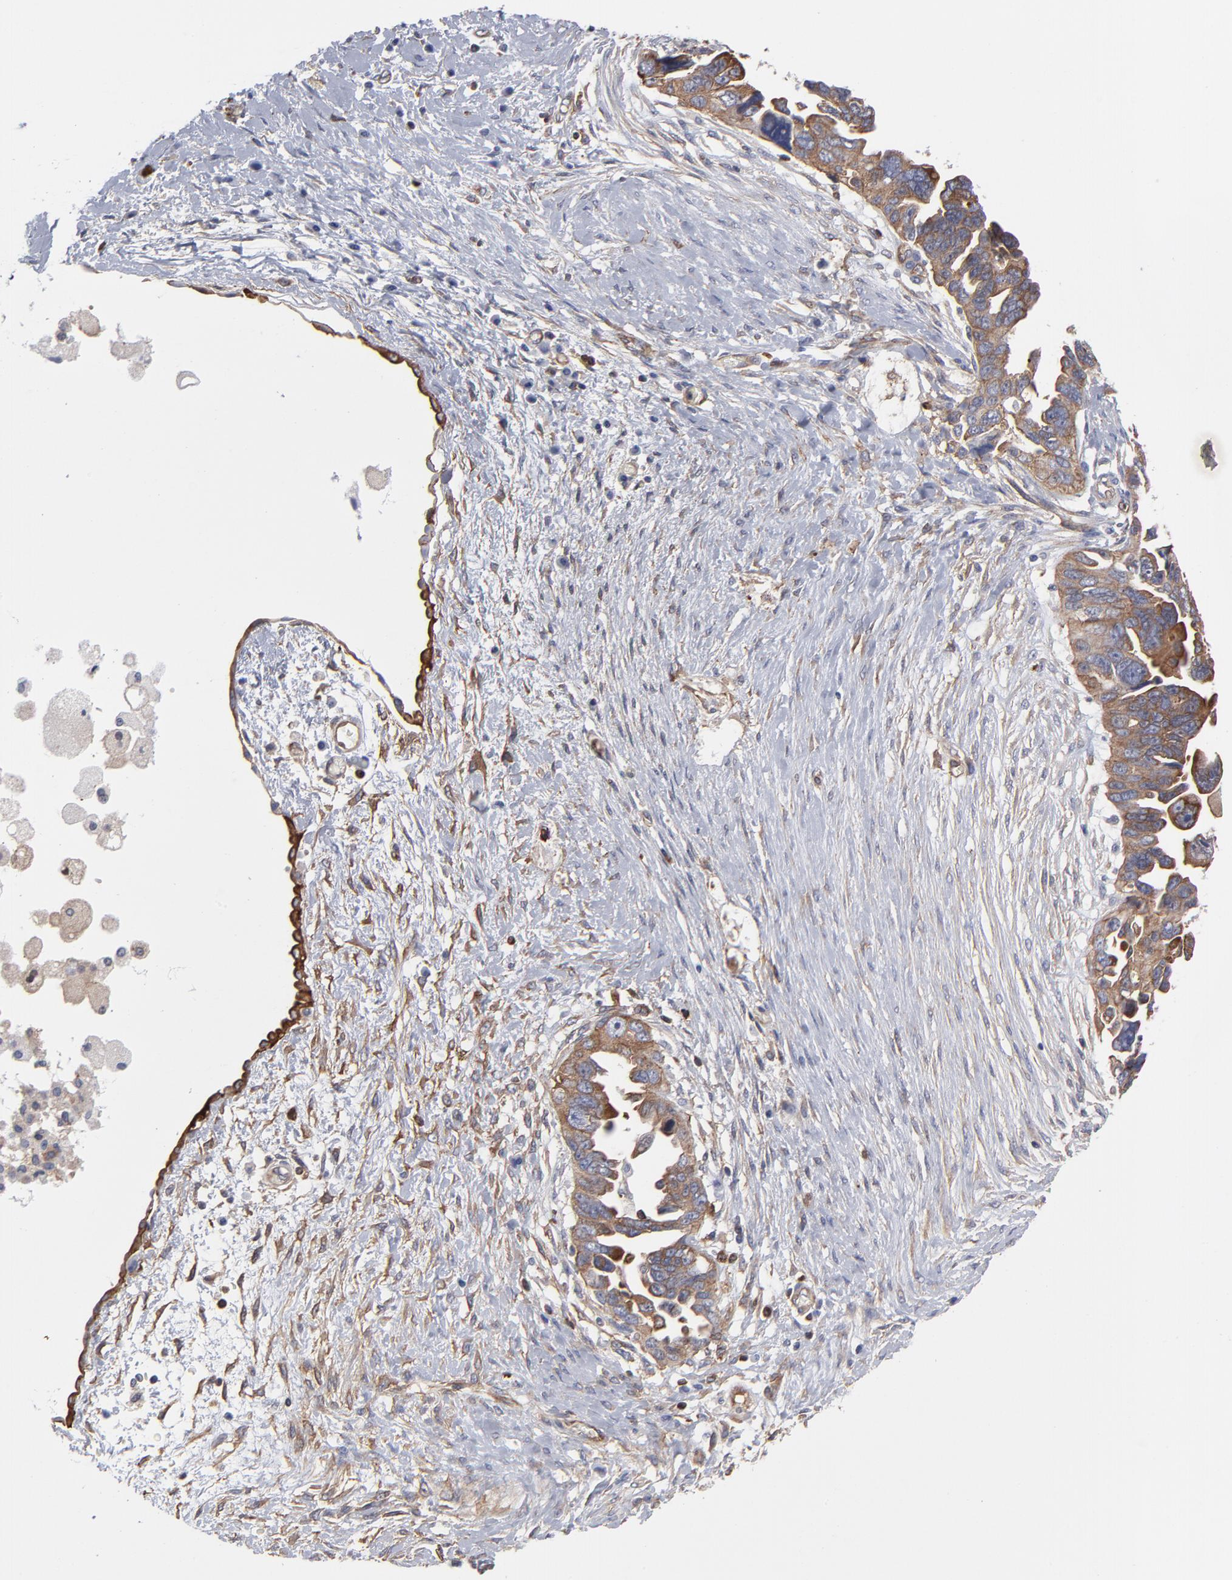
{"staining": {"intensity": "moderate", "quantity": ">75%", "location": "cytoplasmic/membranous"}, "tissue": "ovarian cancer", "cell_type": "Tumor cells", "image_type": "cancer", "snomed": [{"axis": "morphology", "description": "Cystadenocarcinoma, serous, NOS"}, {"axis": "topography", "description": "Ovary"}], "caption": "Tumor cells demonstrate medium levels of moderate cytoplasmic/membranous staining in about >75% of cells in ovarian cancer (serous cystadenocarcinoma). (Brightfield microscopy of DAB IHC at high magnification).", "gene": "PXN", "patient": {"sex": "female", "age": 63}}